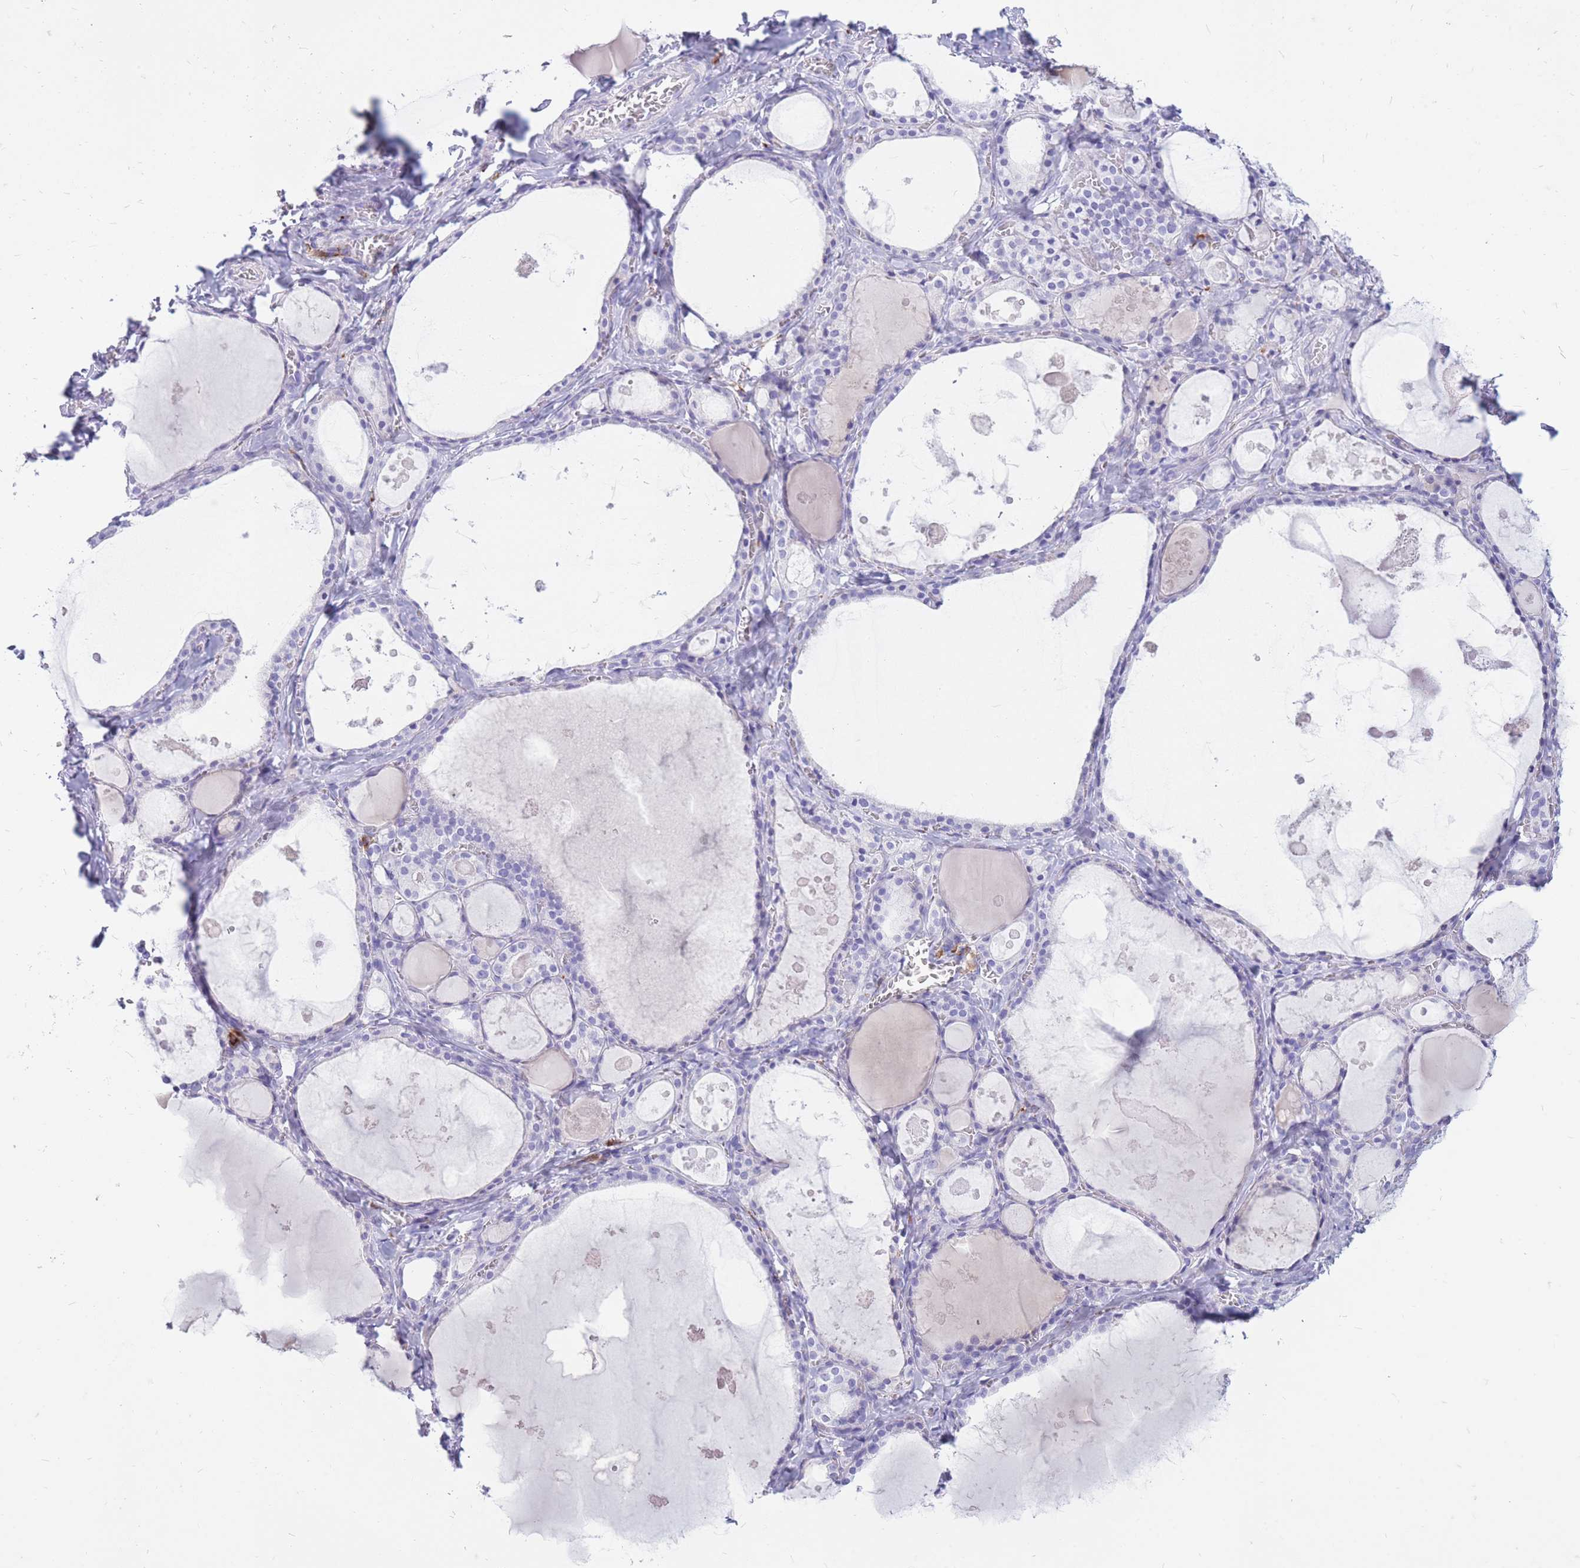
{"staining": {"intensity": "negative", "quantity": "none", "location": "none"}, "tissue": "thyroid gland", "cell_type": "Glandular cells", "image_type": "normal", "snomed": [{"axis": "morphology", "description": "Normal tissue, NOS"}, {"axis": "topography", "description": "Thyroid gland"}], "caption": "Immunohistochemistry (IHC) histopathology image of unremarkable human thyroid gland stained for a protein (brown), which demonstrates no staining in glandular cells.", "gene": "ZFP37", "patient": {"sex": "male", "age": 56}}